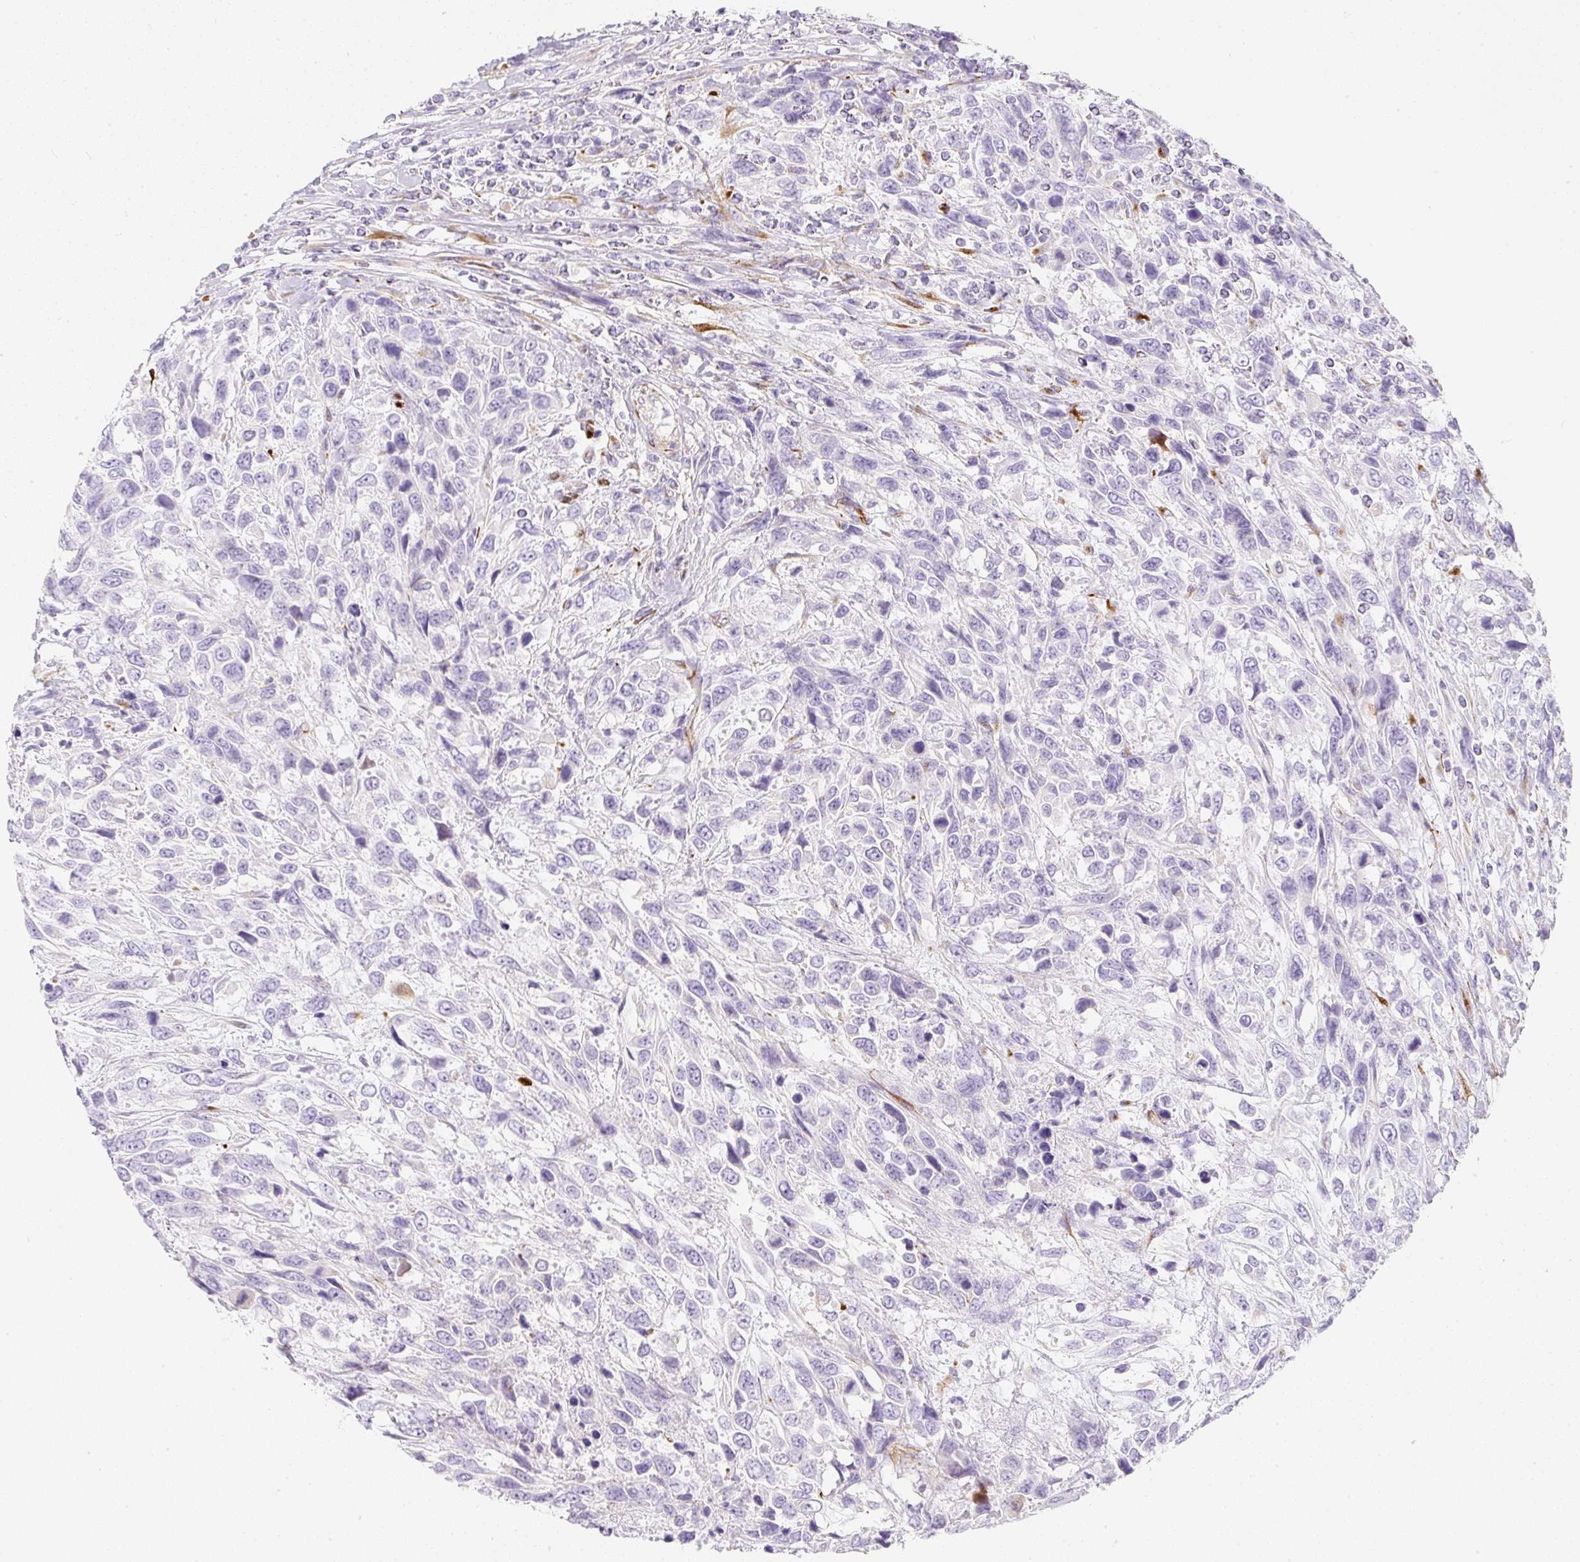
{"staining": {"intensity": "negative", "quantity": "none", "location": "none"}, "tissue": "urothelial cancer", "cell_type": "Tumor cells", "image_type": "cancer", "snomed": [{"axis": "morphology", "description": "Urothelial carcinoma, High grade"}, {"axis": "topography", "description": "Urinary bladder"}], "caption": "The photomicrograph reveals no significant staining in tumor cells of high-grade urothelial carcinoma.", "gene": "ZNF689", "patient": {"sex": "female", "age": 70}}